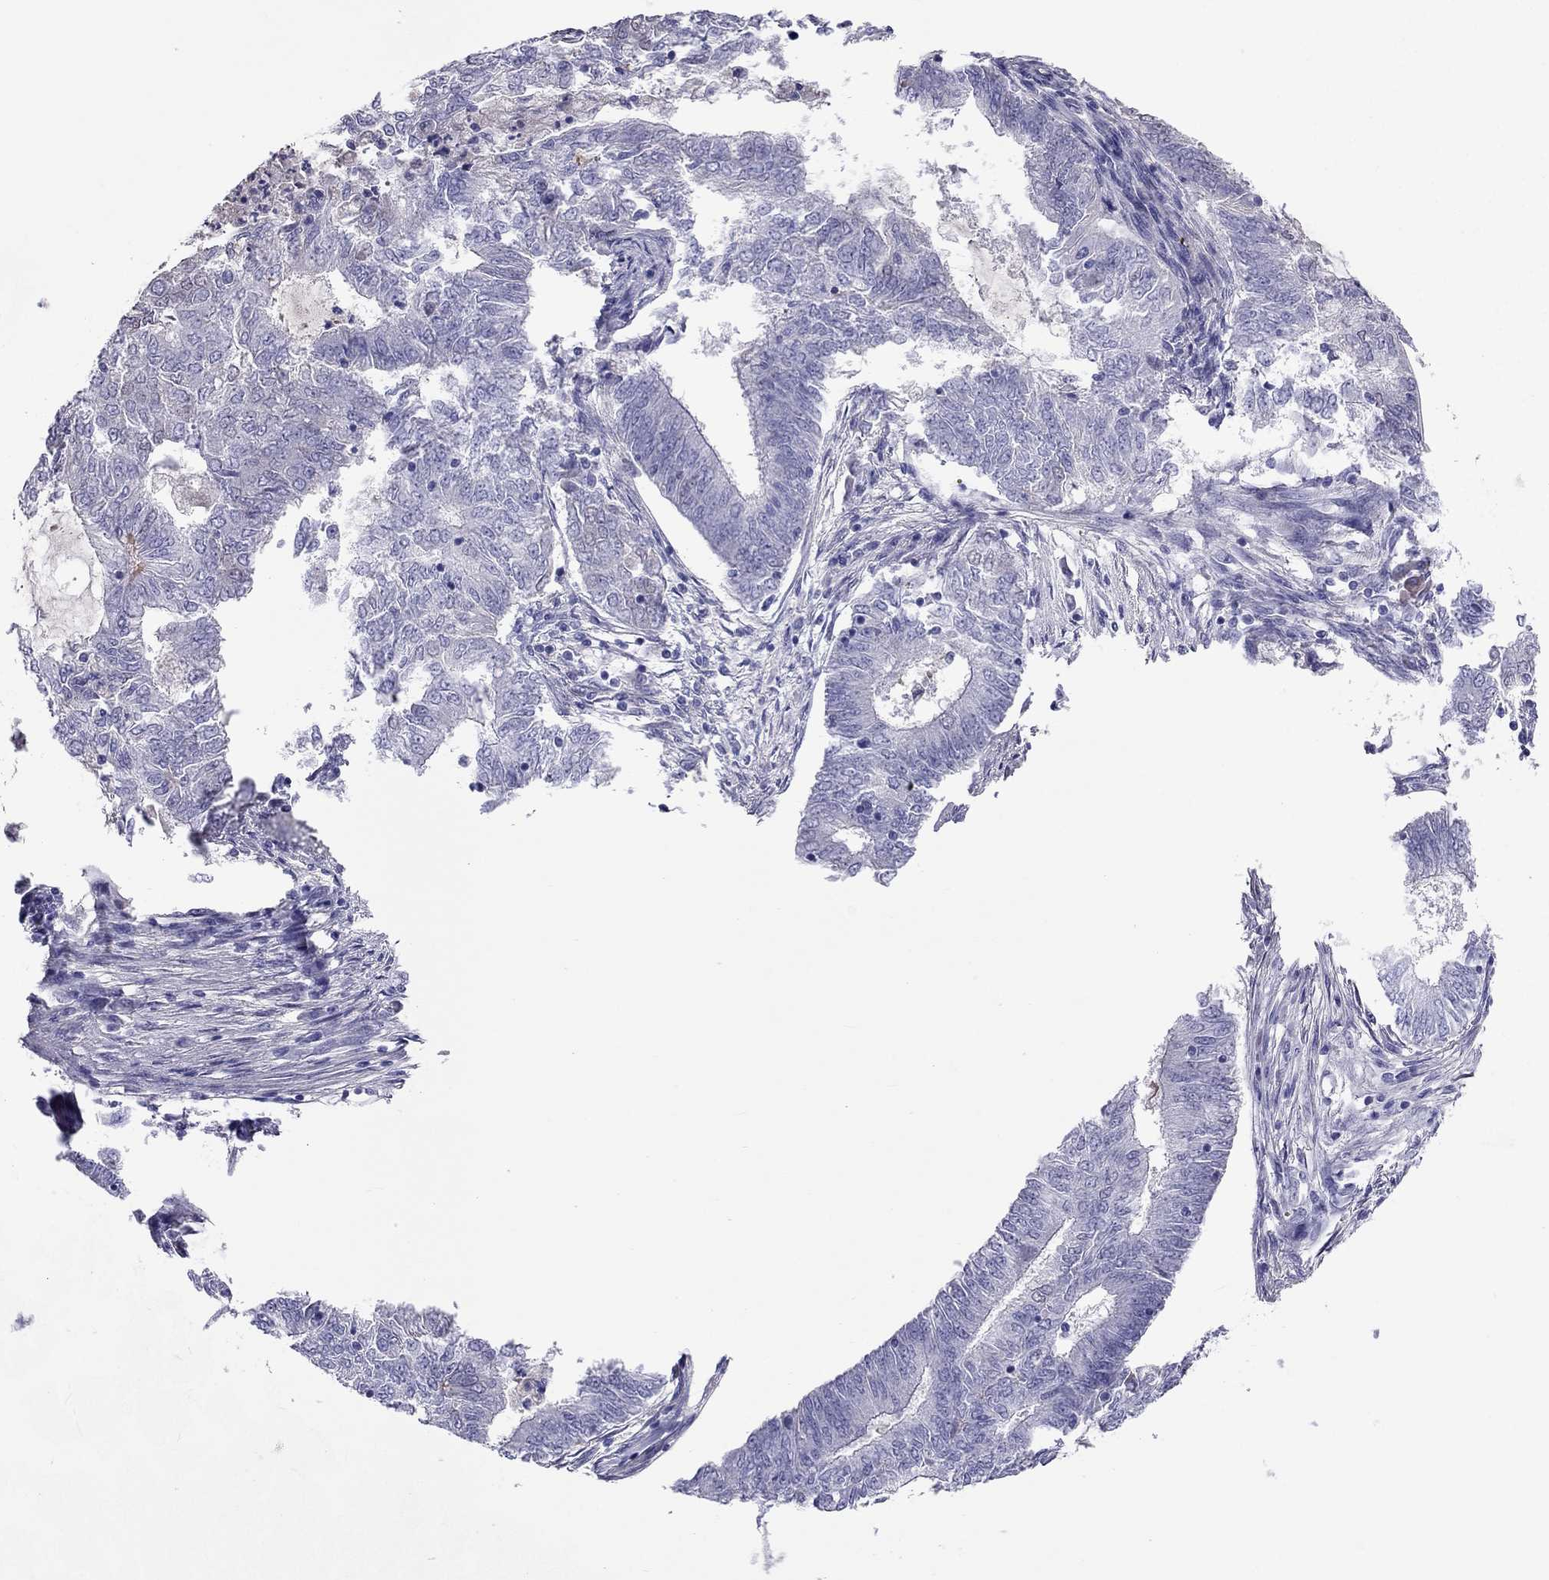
{"staining": {"intensity": "negative", "quantity": "none", "location": "none"}, "tissue": "endometrial cancer", "cell_type": "Tumor cells", "image_type": "cancer", "snomed": [{"axis": "morphology", "description": "Adenocarcinoma, NOS"}, {"axis": "topography", "description": "Endometrium"}], "caption": "Tumor cells show no significant protein staining in endometrial cancer.", "gene": "TBC1D21", "patient": {"sex": "female", "age": 62}}